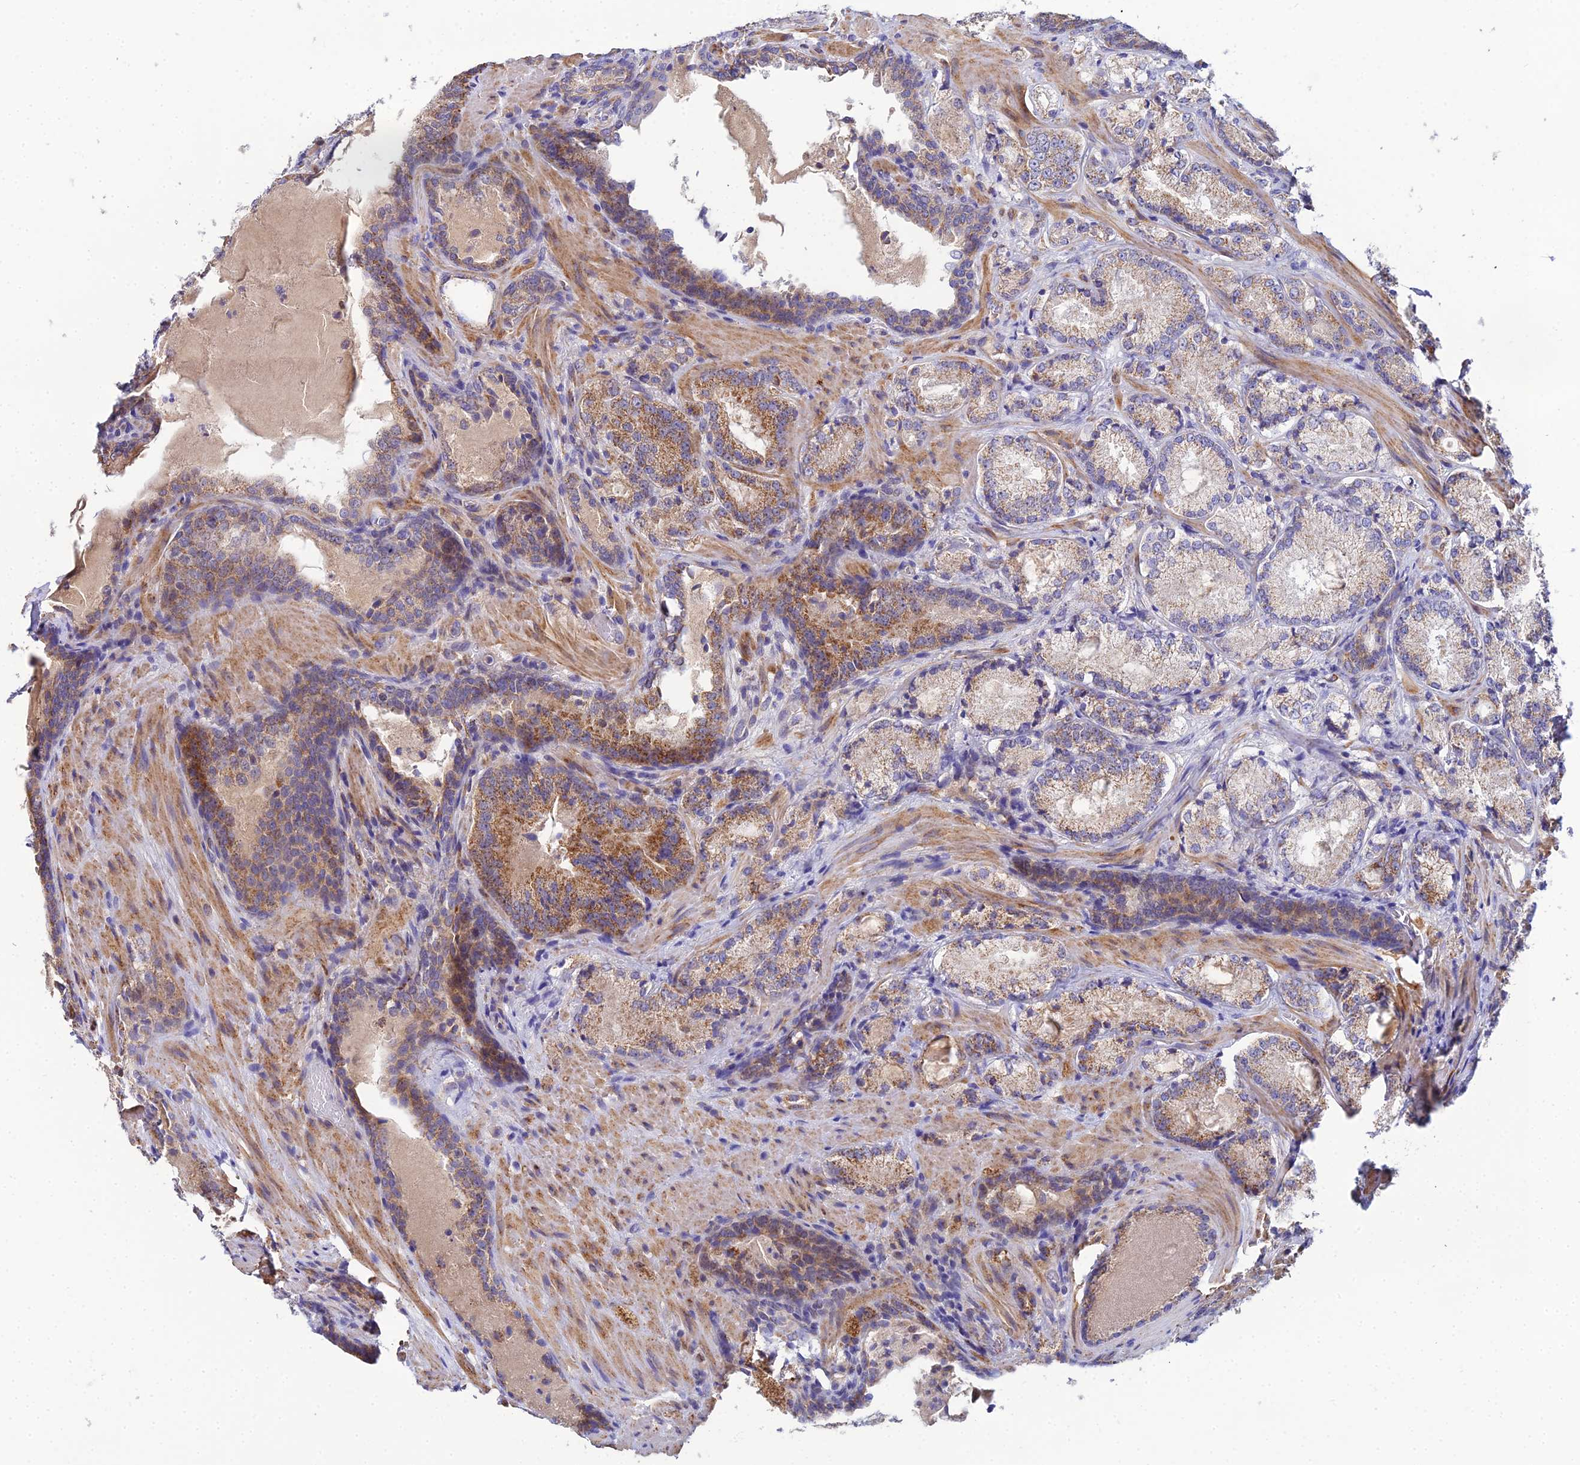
{"staining": {"intensity": "moderate", "quantity": "25%-75%", "location": "cytoplasmic/membranous"}, "tissue": "prostate cancer", "cell_type": "Tumor cells", "image_type": "cancer", "snomed": [{"axis": "morphology", "description": "Adenocarcinoma, Low grade"}, {"axis": "topography", "description": "Prostate"}], "caption": "This is a micrograph of immunohistochemistry staining of prostate cancer (low-grade adenocarcinoma), which shows moderate expression in the cytoplasmic/membranous of tumor cells.", "gene": "ACOT2", "patient": {"sex": "male", "age": 74}}